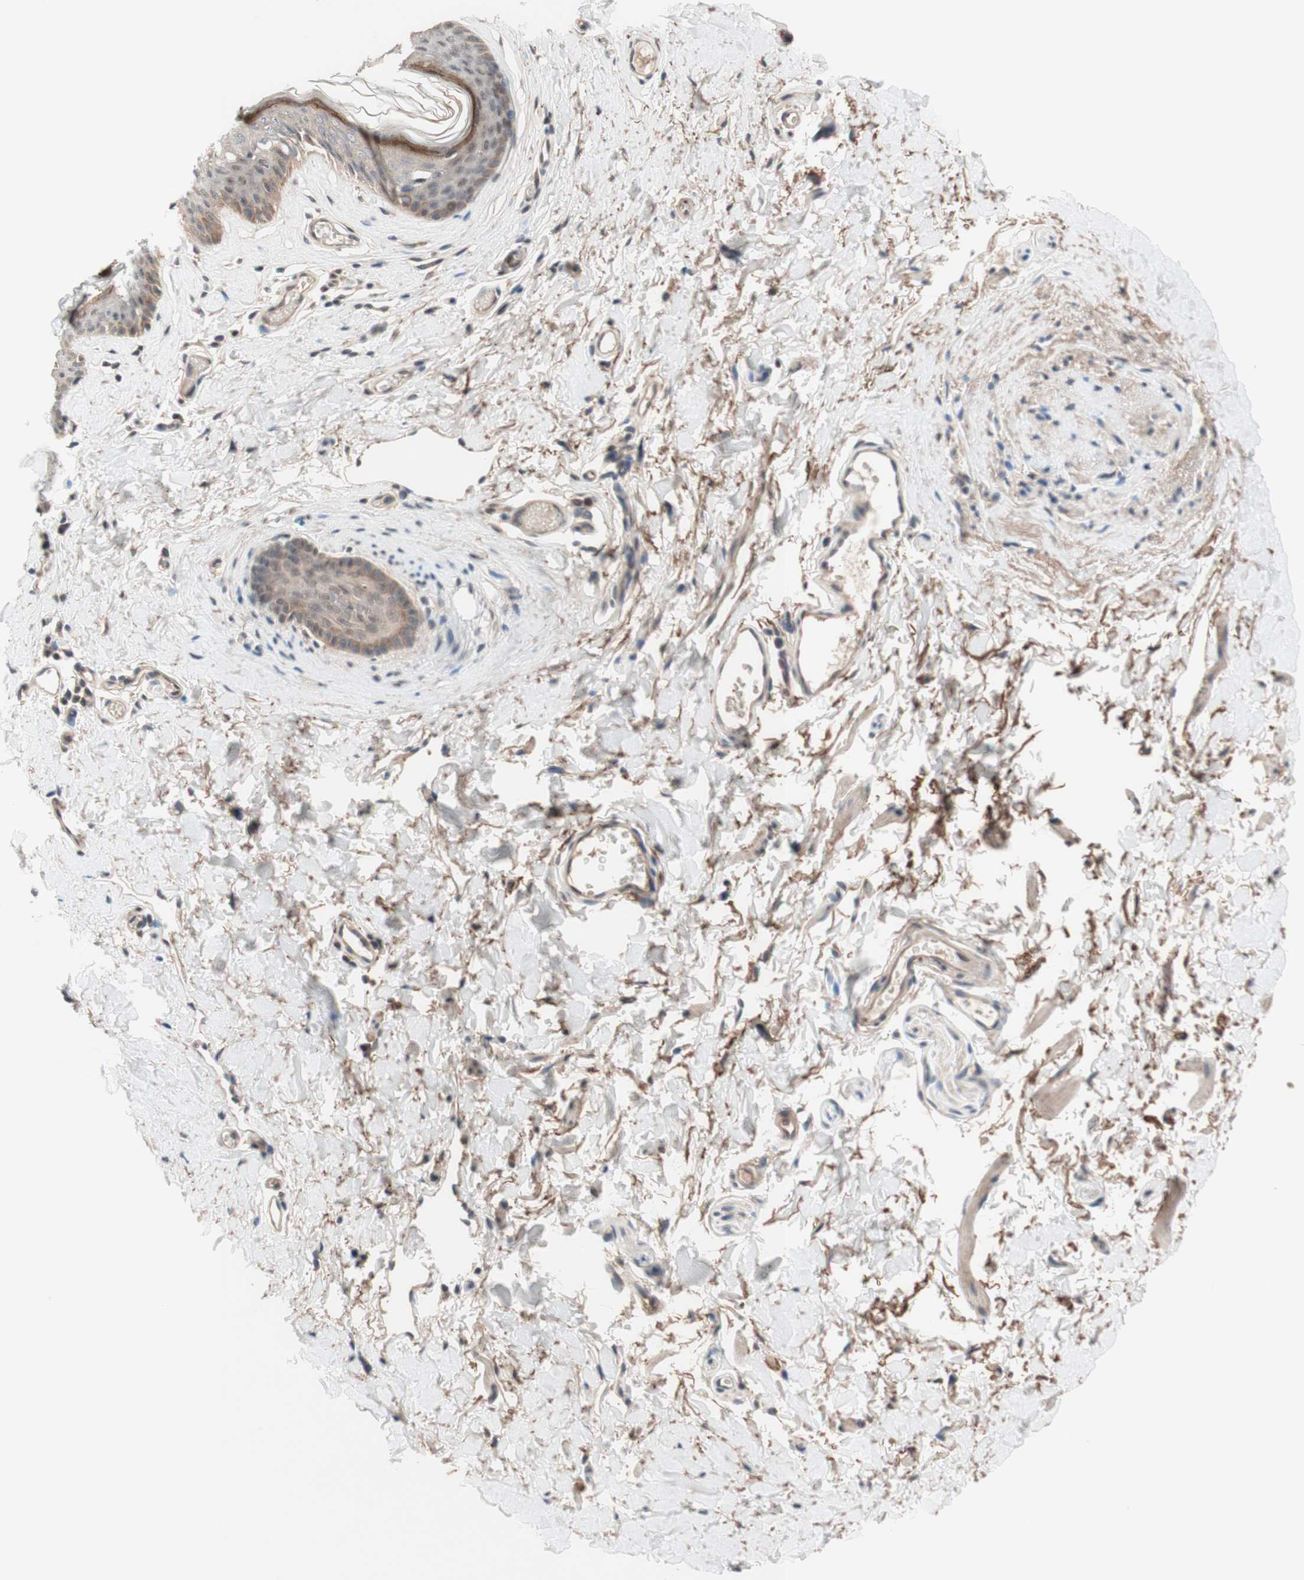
{"staining": {"intensity": "moderate", "quantity": ">75%", "location": "cytoplasmic/membranous"}, "tissue": "skin", "cell_type": "Epidermal cells", "image_type": "normal", "snomed": [{"axis": "morphology", "description": "Normal tissue, NOS"}, {"axis": "morphology", "description": "Inflammation, NOS"}, {"axis": "topography", "description": "Vulva"}], "caption": "Immunohistochemistry (IHC) photomicrograph of benign human skin stained for a protein (brown), which displays medium levels of moderate cytoplasmic/membranous positivity in approximately >75% of epidermal cells.", "gene": "CD55", "patient": {"sex": "female", "age": 84}}